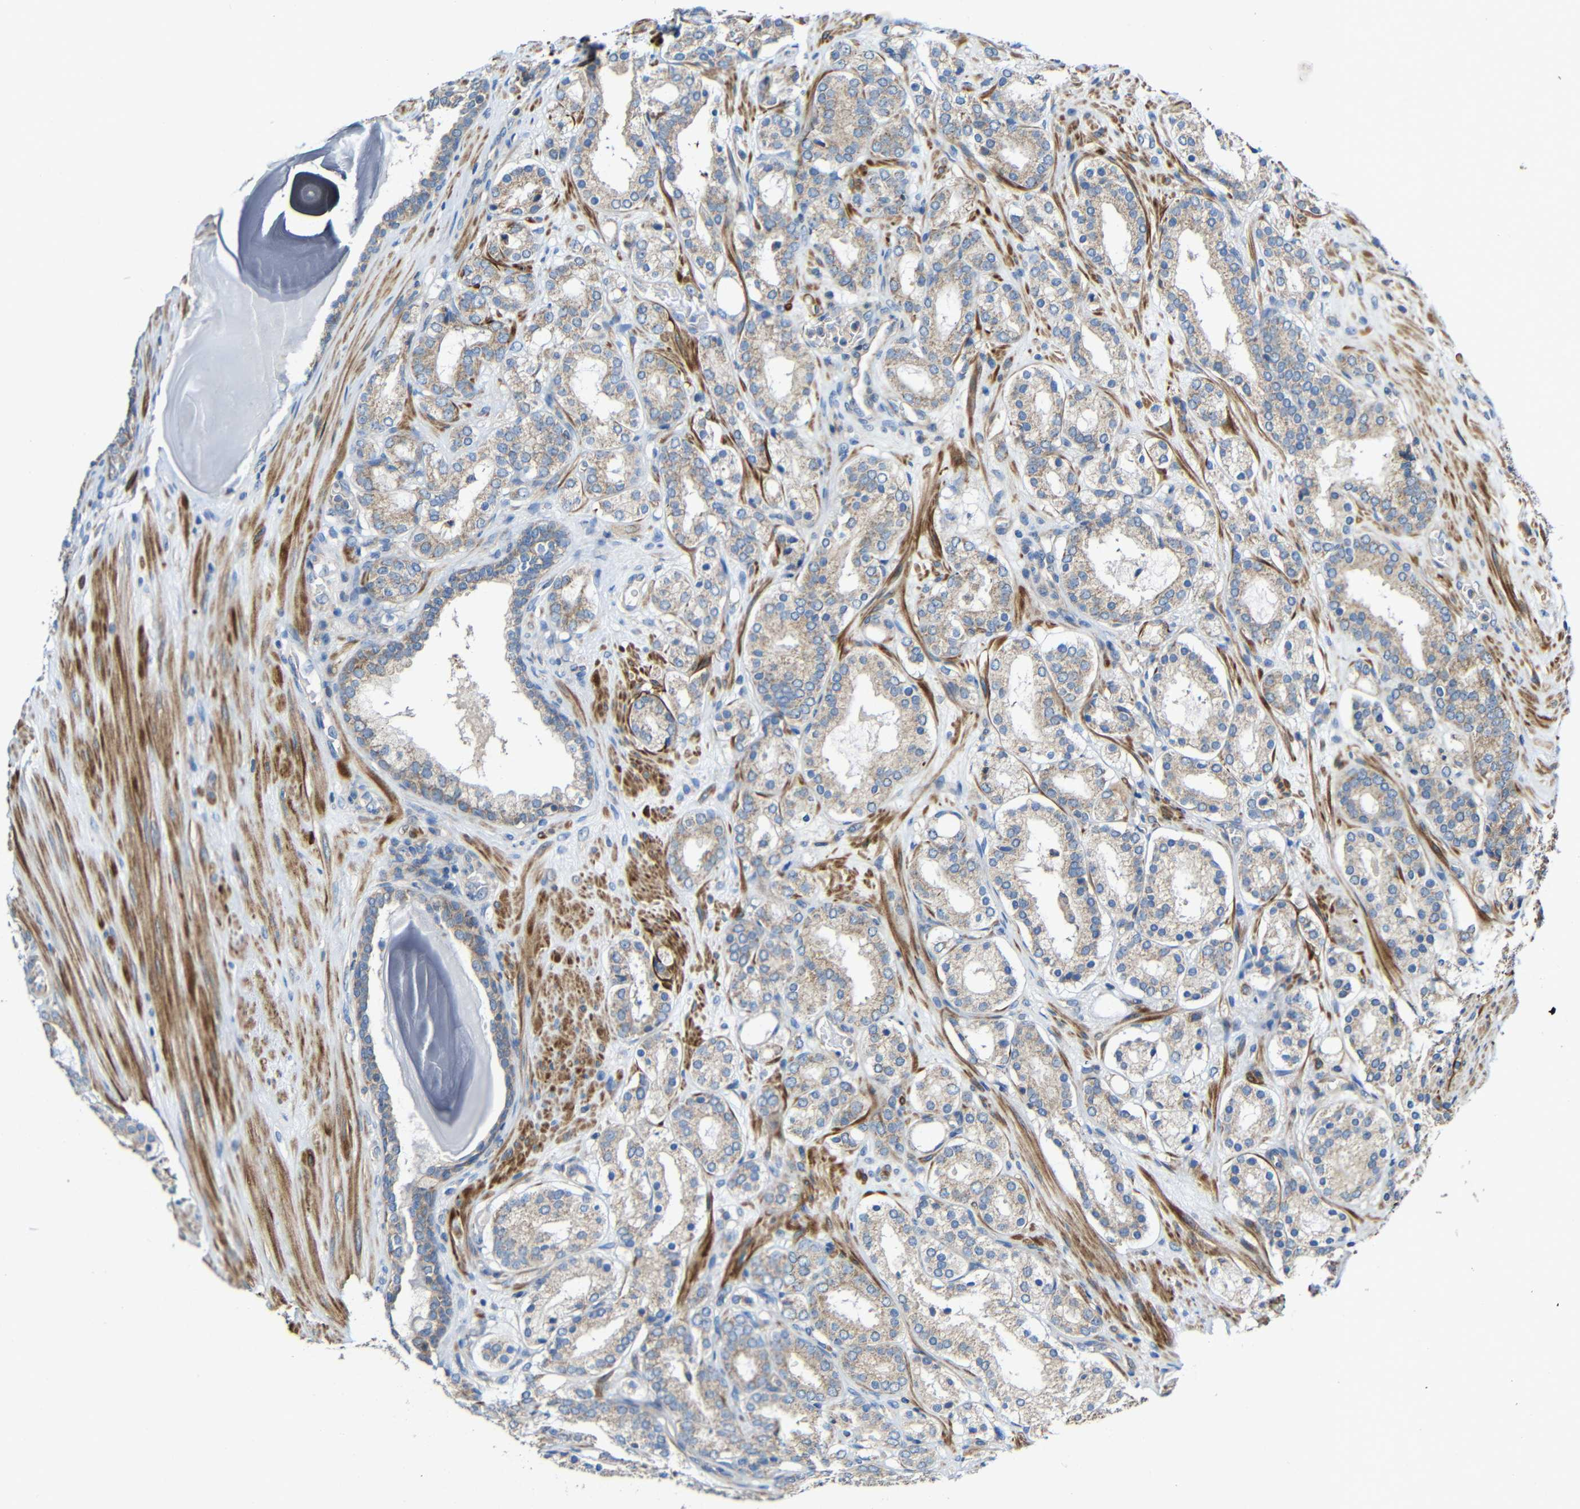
{"staining": {"intensity": "weak", "quantity": "25%-75%", "location": "cytoplasmic/membranous"}, "tissue": "prostate cancer", "cell_type": "Tumor cells", "image_type": "cancer", "snomed": [{"axis": "morphology", "description": "Adenocarcinoma, Low grade"}, {"axis": "topography", "description": "Prostate"}], "caption": "Human prostate cancer stained for a protein (brown) demonstrates weak cytoplasmic/membranous positive positivity in about 25%-75% of tumor cells.", "gene": "RHOT2", "patient": {"sex": "male", "age": 69}}